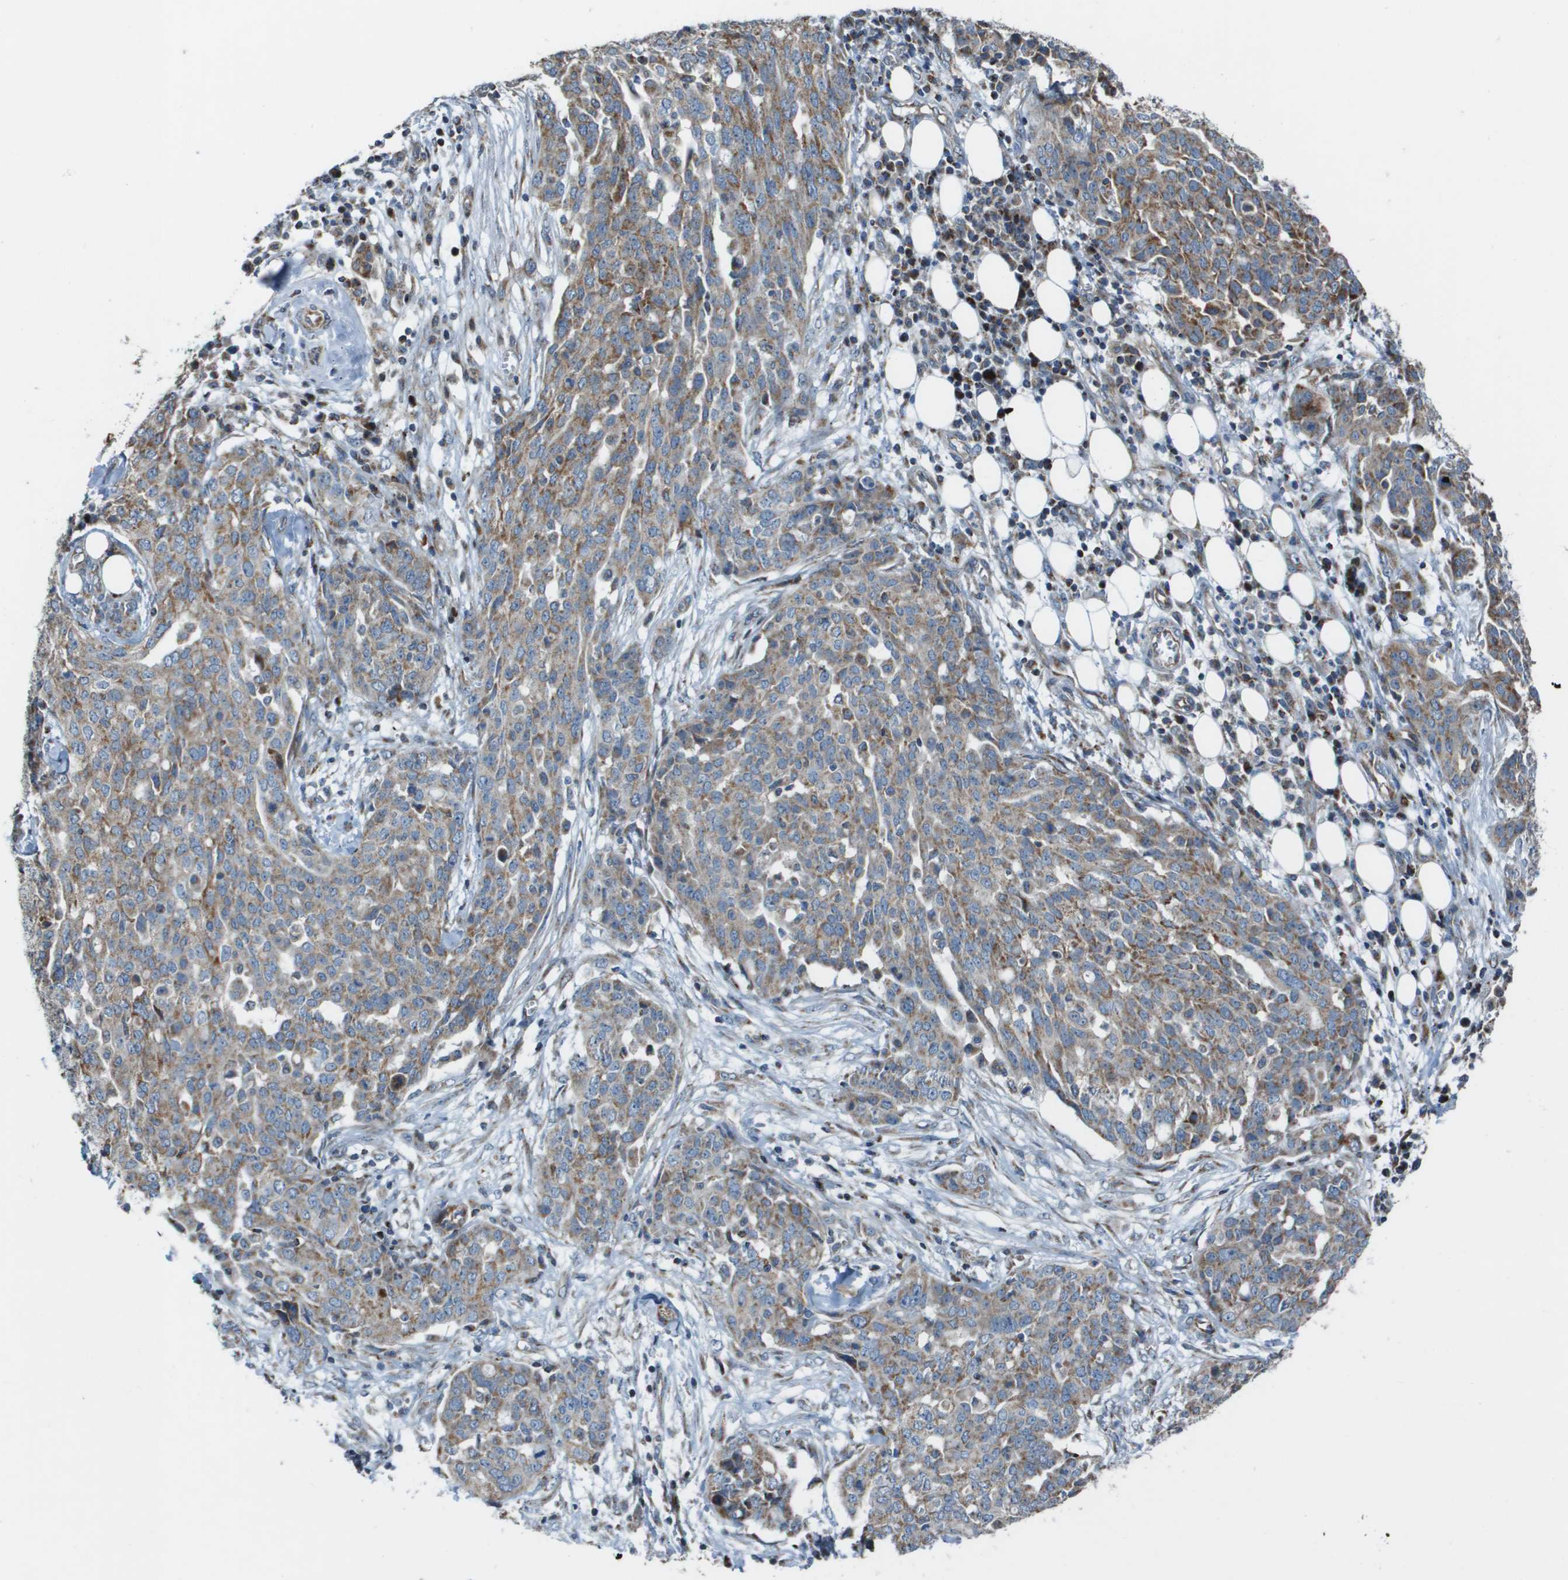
{"staining": {"intensity": "weak", "quantity": ">75%", "location": "cytoplasmic/membranous"}, "tissue": "ovarian cancer", "cell_type": "Tumor cells", "image_type": "cancer", "snomed": [{"axis": "morphology", "description": "Cystadenocarcinoma, serous, NOS"}, {"axis": "topography", "description": "Soft tissue"}, {"axis": "topography", "description": "Ovary"}], "caption": "Tumor cells reveal low levels of weak cytoplasmic/membranous expression in approximately >75% of cells in ovarian cancer. (DAB (3,3'-diaminobenzidine) = brown stain, brightfield microscopy at high magnification).", "gene": "MGAT3", "patient": {"sex": "female", "age": 57}}